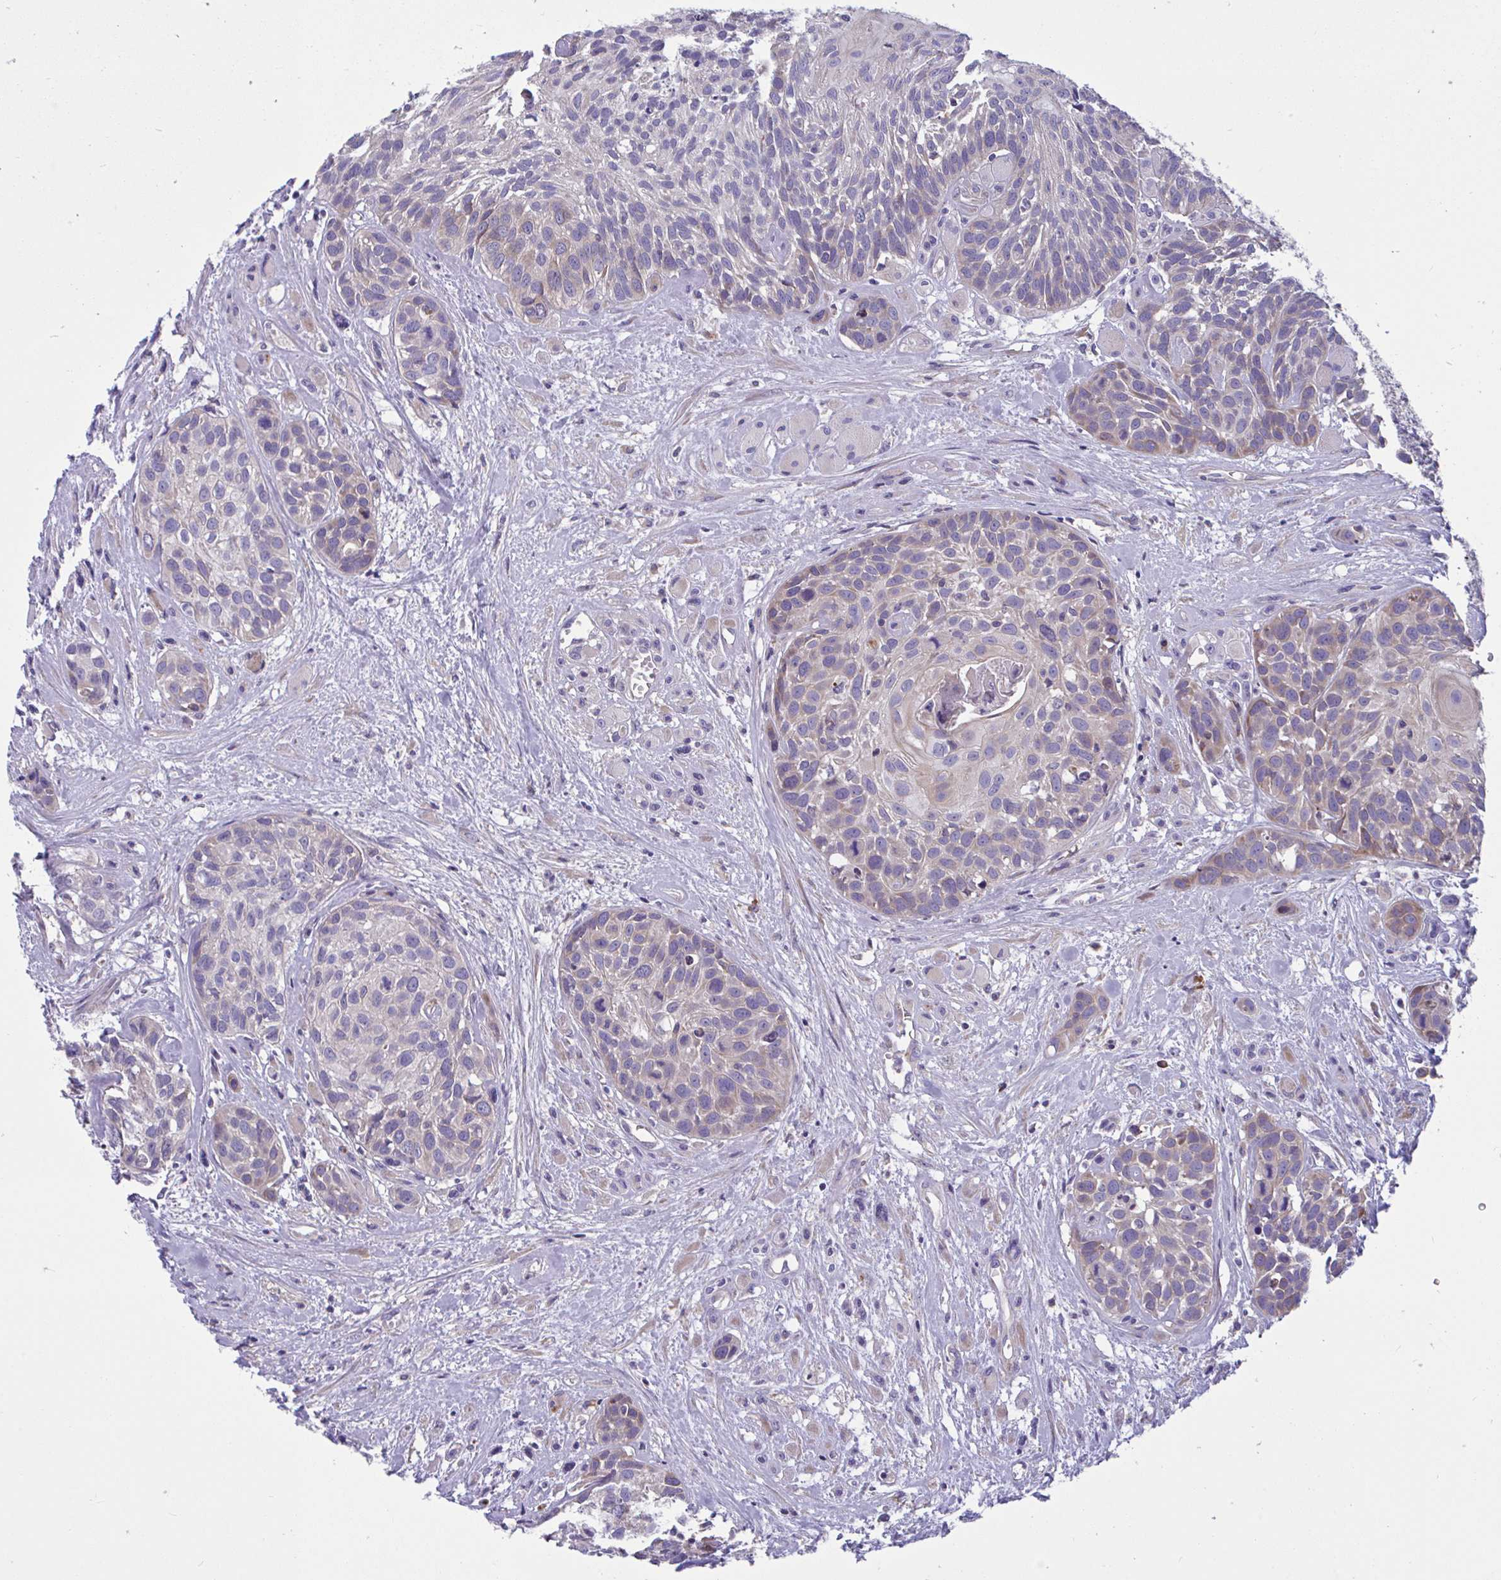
{"staining": {"intensity": "weak", "quantity": "<25%", "location": "cytoplasmic/membranous"}, "tissue": "head and neck cancer", "cell_type": "Tumor cells", "image_type": "cancer", "snomed": [{"axis": "morphology", "description": "Squamous cell carcinoma, NOS"}, {"axis": "topography", "description": "Head-Neck"}], "caption": "DAB (3,3'-diaminobenzidine) immunohistochemical staining of head and neck cancer (squamous cell carcinoma) reveals no significant positivity in tumor cells. (Brightfield microscopy of DAB (3,3'-diaminobenzidine) immunohistochemistry (IHC) at high magnification).", "gene": "WBP1", "patient": {"sex": "female", "age": 50}}